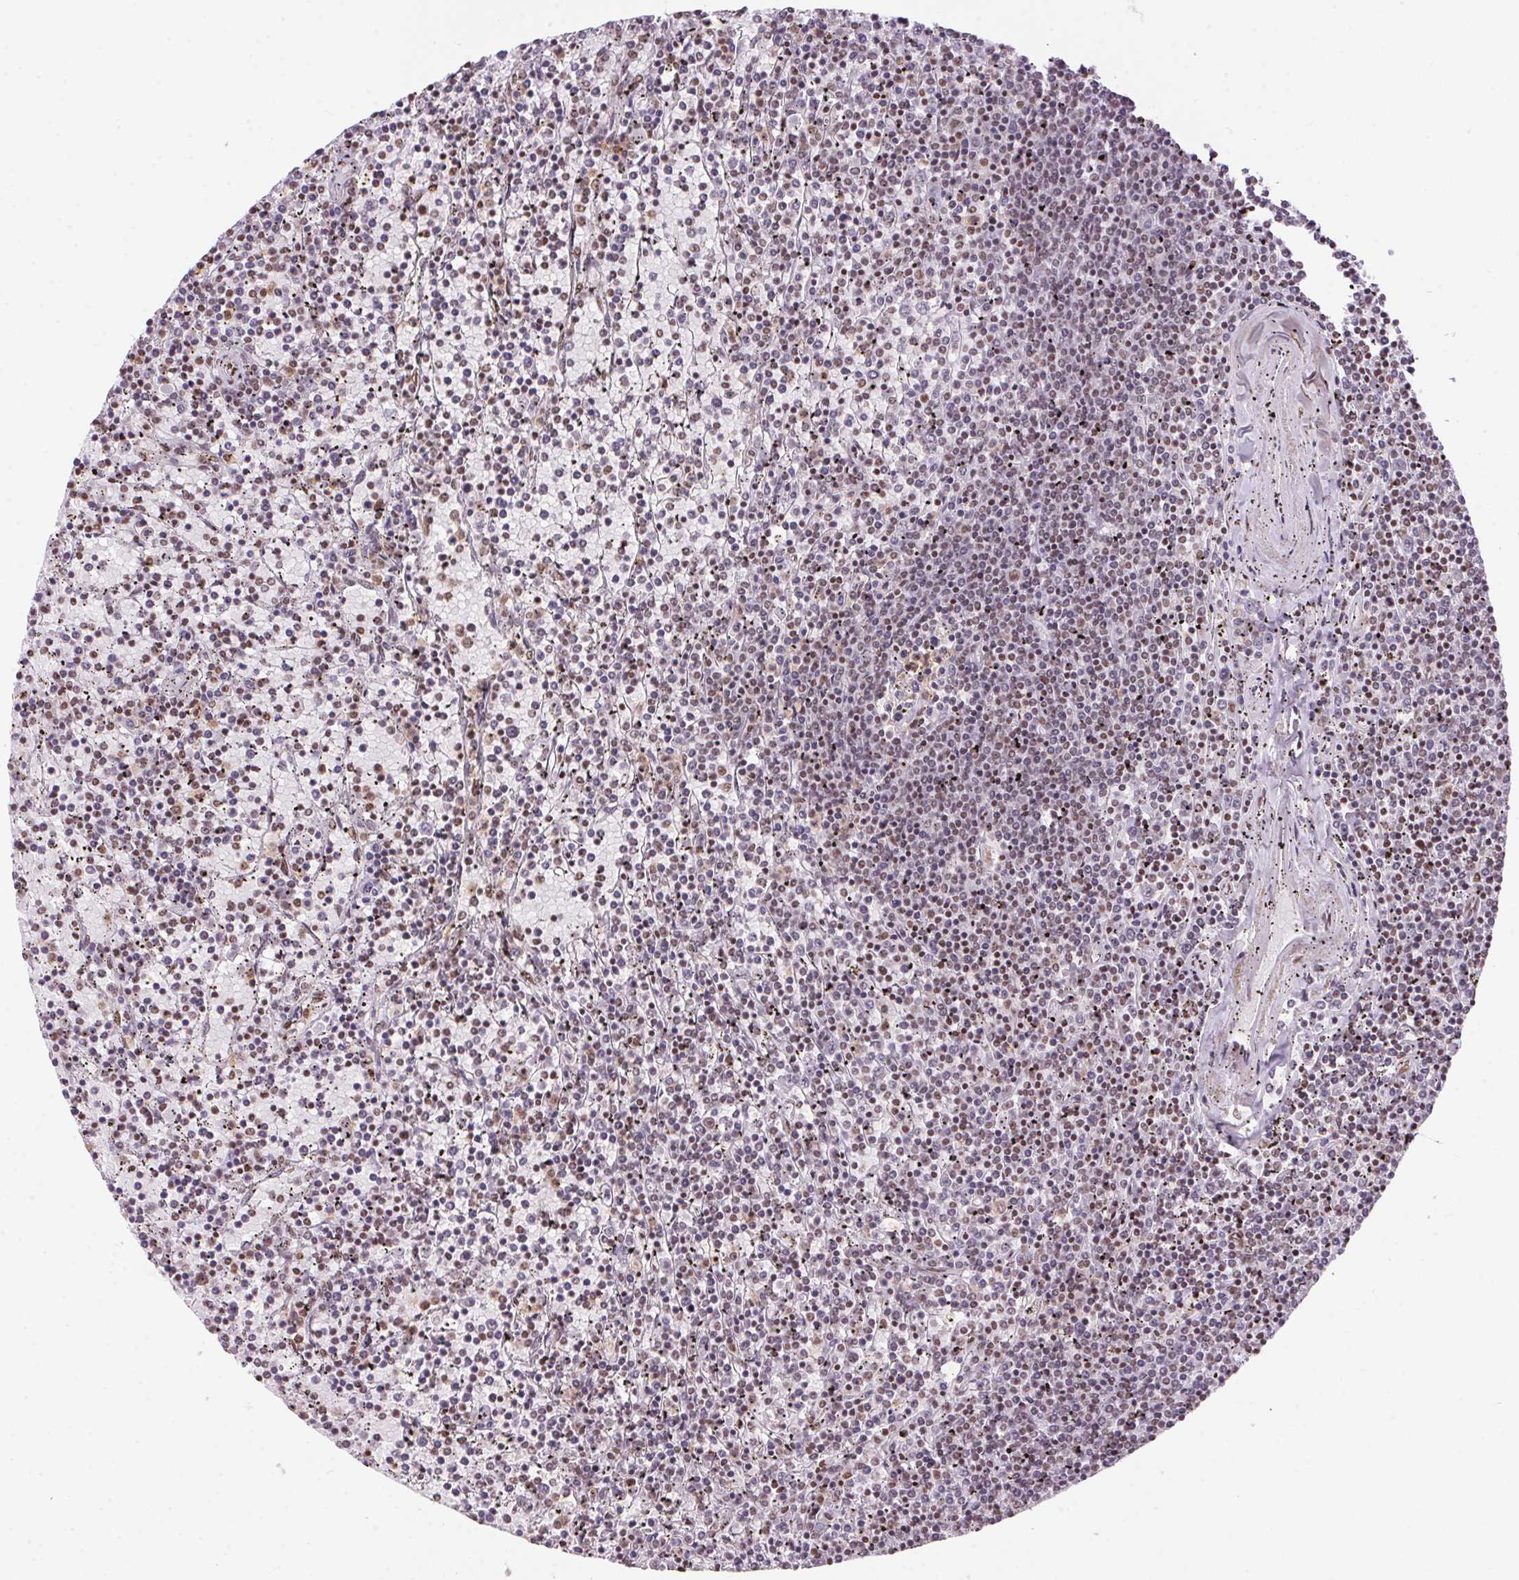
{"staining": {"intensity": "weak", "quantity": "<25%", "location": "nuclear"}, "tissue": "lymphoma", "cell_type": "Tumor cells", "image_type": "cancer", "snomed": [{"axis": "morphology", "description": "Malignant lymphoma, non-Hodgkin's type, Low grade"}, {"axis": "topography", "description": "Spleen"}], "caption": "DAB (3,3'-diaminobenzidine) immunohistochemical staining of low-grade malignant lymphoma, non-Hodgkin's type shows no significant staining in tumor cells.", "gene": "NFE2L1", "patient": {"sex": "female", "age": 77}}